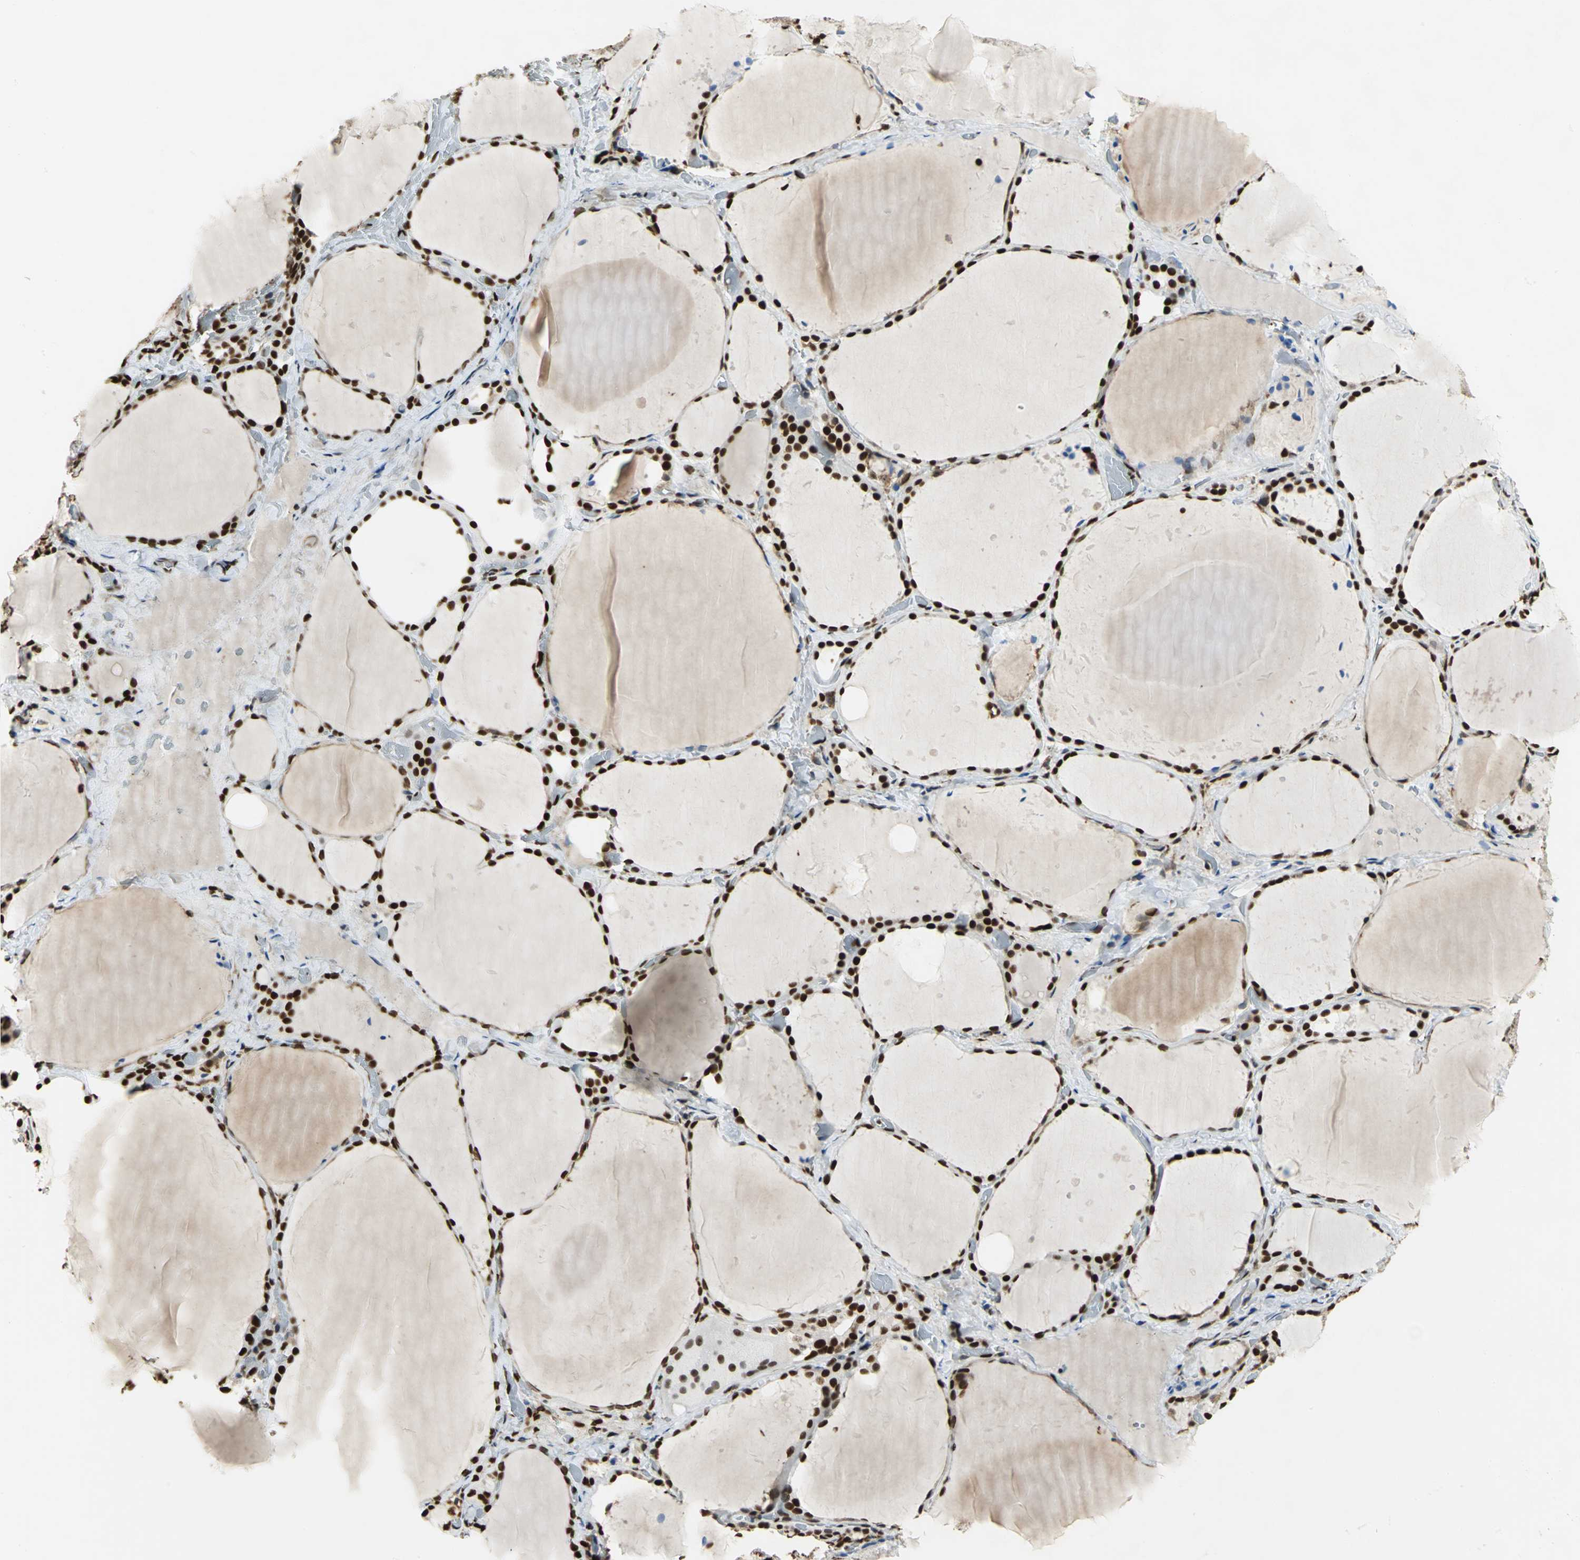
{"staining": {"intensity": "strong", "quantity": ">75%", "location": "nuclear"}, "tissue": "thyroid gland", "cell_type": "Glandular cells", "image_type": "normal", "snomed": [{"axis": "morphology", "description": "Normal tissue, NOS"}, {"axis": "topography", "description": "Thyroid gland"}], "caption": "Protein analysis of benign thyroid gland exhibits strong nuclear staining in approximately >75% of glandular cells. (DAB (3,3'-diaminobenzidine) = brown stain, brightfield microscopy at high magnification).", "gene": "HMGB1", "patient": {"sex": "female", "age": 22}}